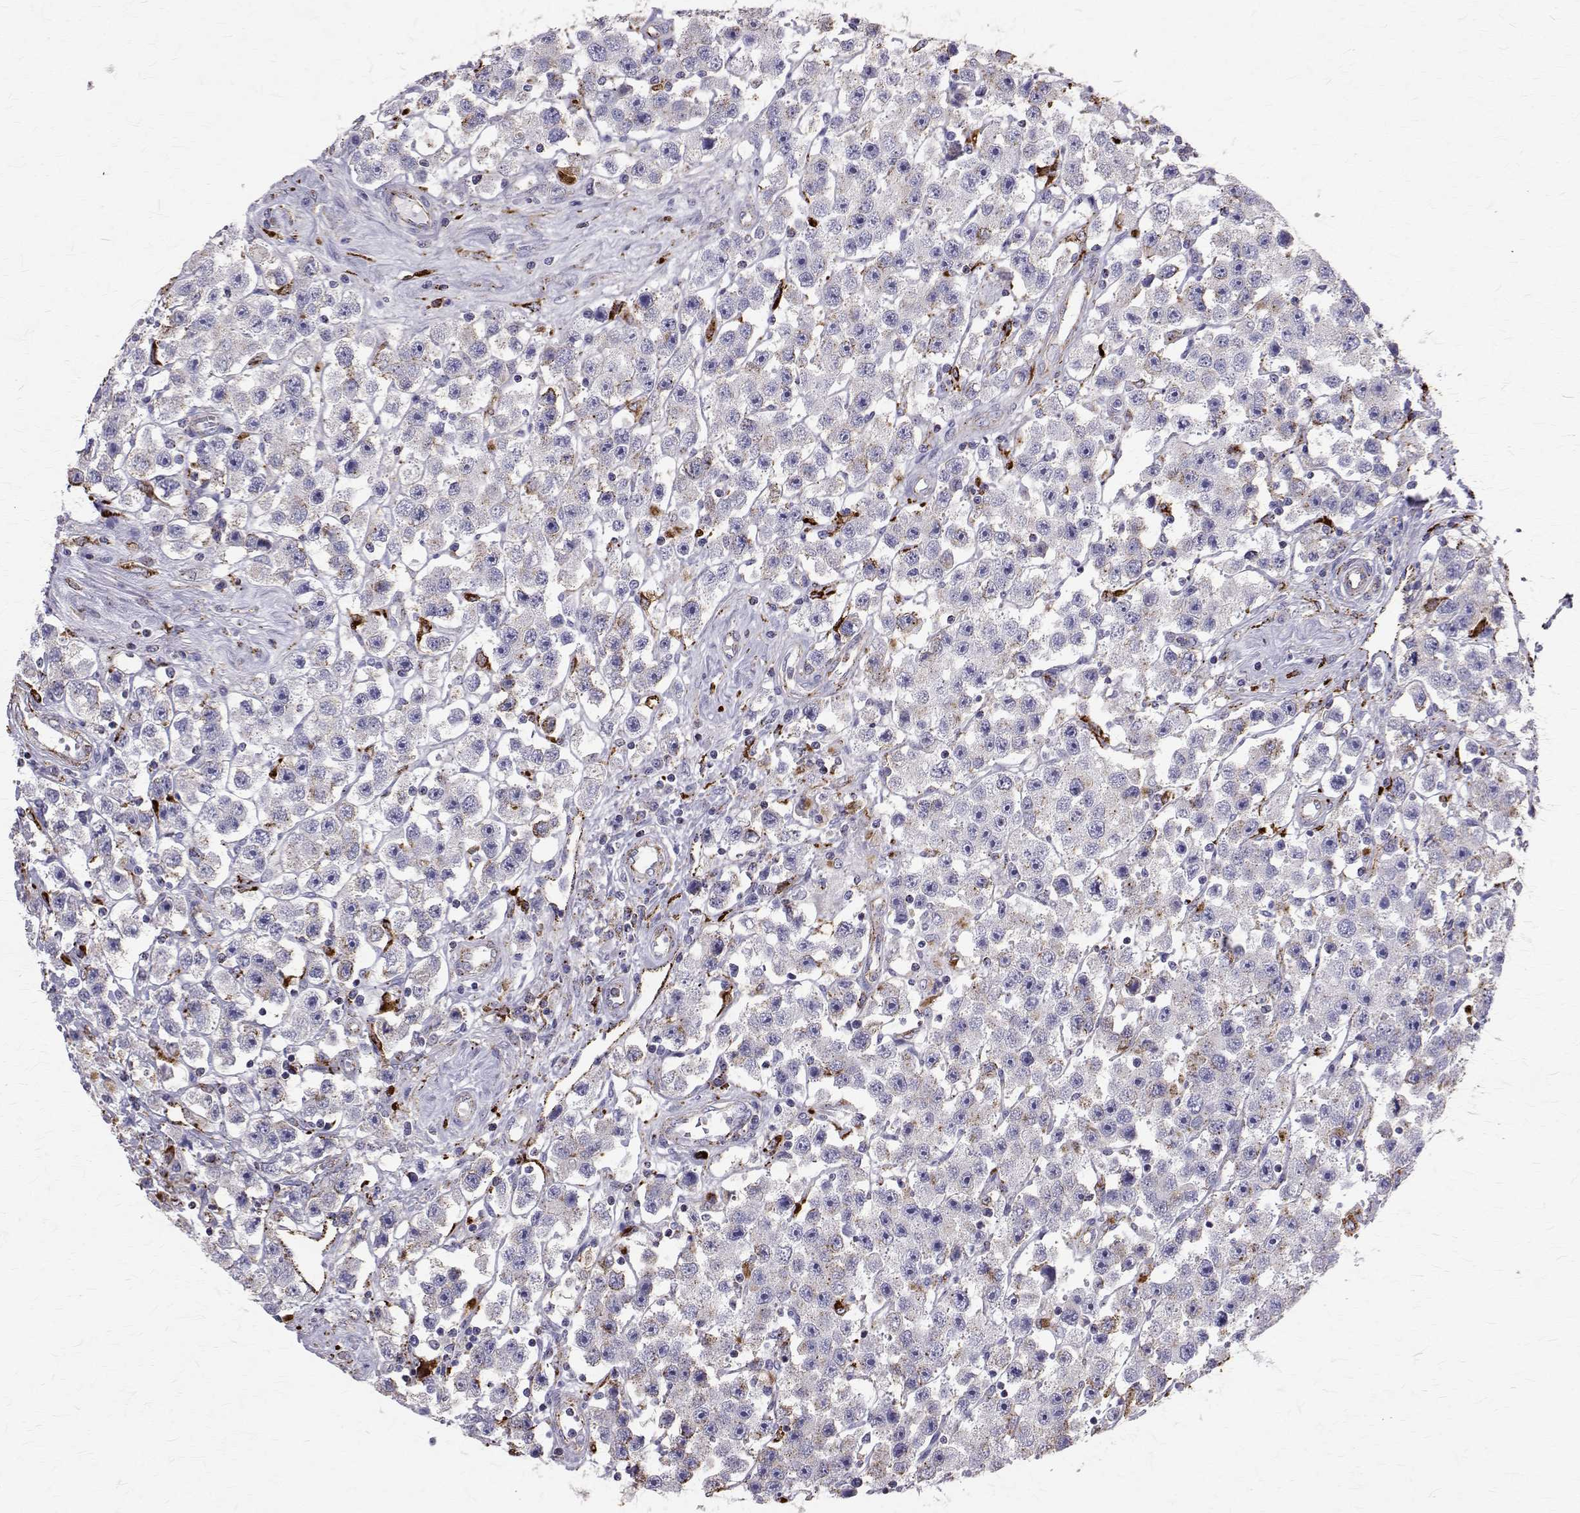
{"staining": {"intensity": "negative", "quantity": "none", "location": "none"}, "tissue": "testis cancer", "cell_type": "Tumor cells", "image_type": "cancer", "snomed": [{"axis": "morphology", "description": "Seminoma, NOS"}, {"axis": "topography", "description": "Testis"}], "caption": "Image shows no significant protein staining in tumor cells of testis cancer (seminoma). The staining was performed using DAB to visualize the protein expression in brown, while the nuclei were stained in blue with hematoxylin (Magnification: 20x).", "gene": "TPP1", "patient": {"sex": "male", "age": 45}}